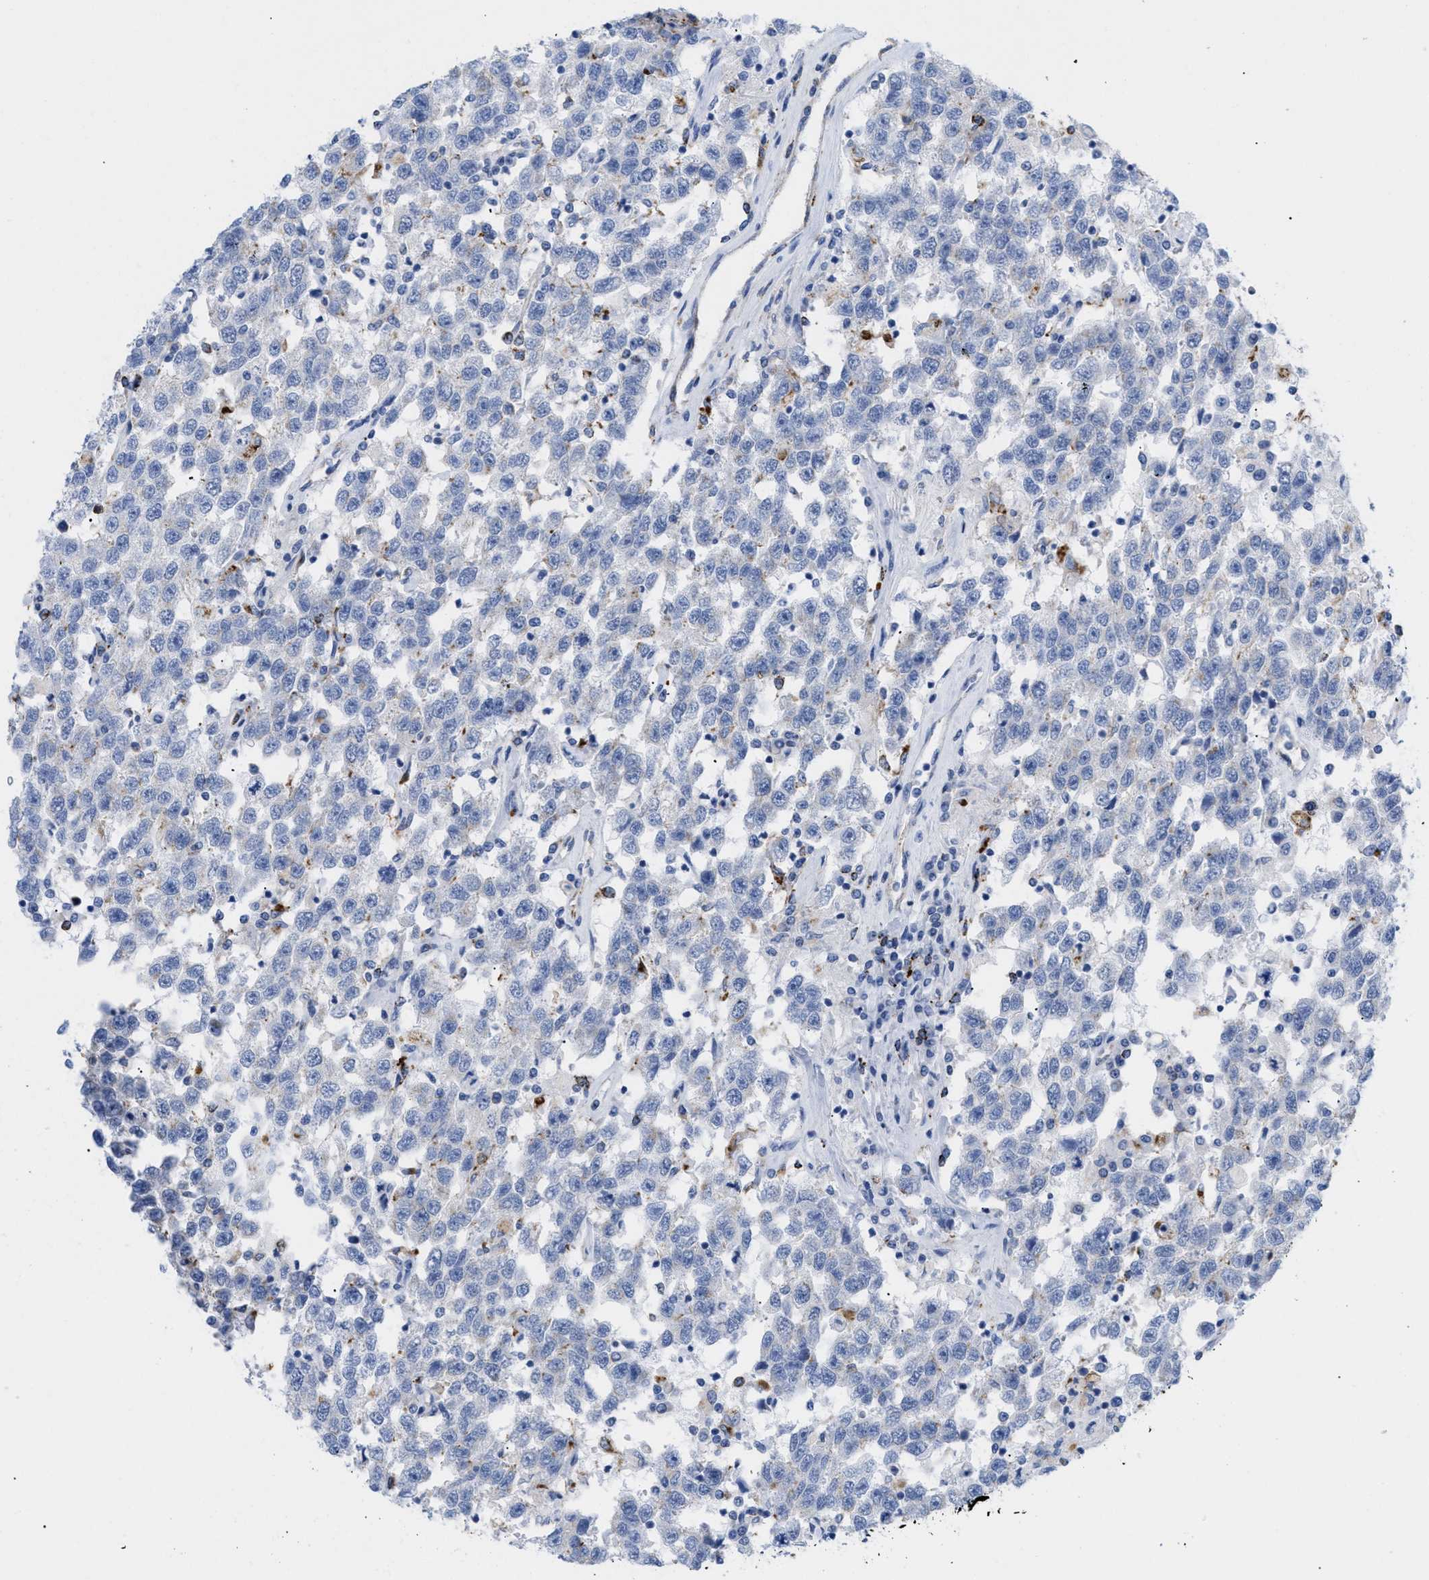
{"staining": {"intensity": "negative", "quantity": "none", "location": "none"}, "tissue": "testis cancer", "cell_type": "Tumor cells", "image_type": "cancer", "snomed": [{"axis": "morphology", "description": "Seminoma, NOS"}, {"axis": "topography", "description": "Testis"}], "caption": "A high-resolution photomicrograph shows IHC staining of testis cancer, which shows no significant staining in tumor cells. The staining is performed using DAB brown chromogen with nuclei counter-stained in using hematoxylin.", "gene": "DRAM2", "patient": {"sex": "male", "age": 41}}